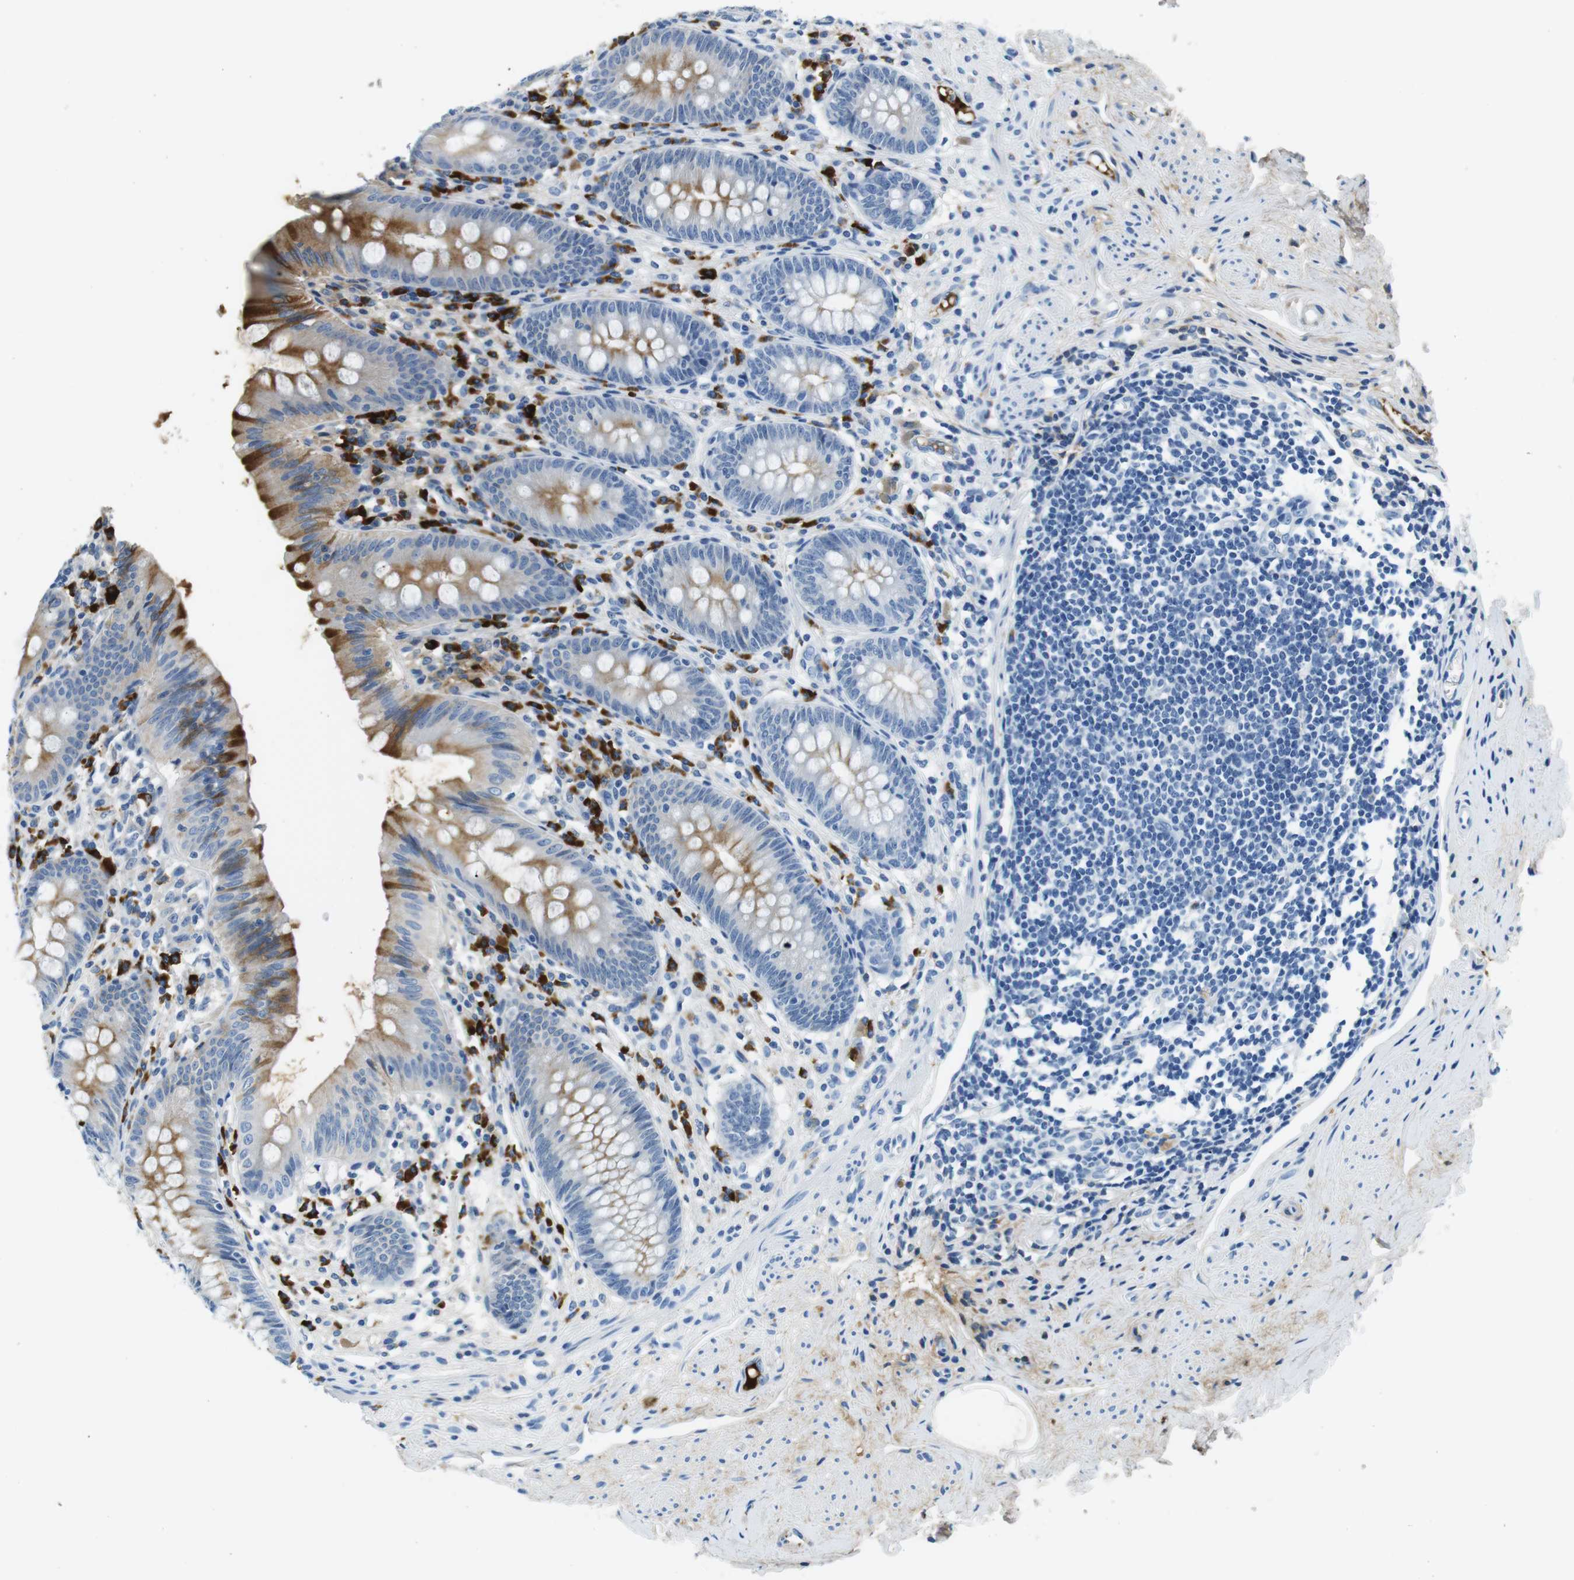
{"staining": {"intensity": "moderate", "quantity": "25%-75%", "location": "cytoplasmic/membranous"}, "tissue": "appendix", "cell_type": "Glandular cells", "image_type": "normal", "snomed": [{"axis": "morphology", "description": "Normal tissue, NOS"}, {"axis": "topography", "description": "Appendix"}], "caption": "Immunohistochemistry (IHC) micrograph of benign appendix: human appendix stained using immunohistochemistry (IHC) shows medium levels of moderate protein expression localized specifically in the cytoplasmic/membranous of glandular cells, appearing as a cytoplasmic/membranous brown color.", "gene": "IGKC", "patient": {"sex": "male", "age": 56}}